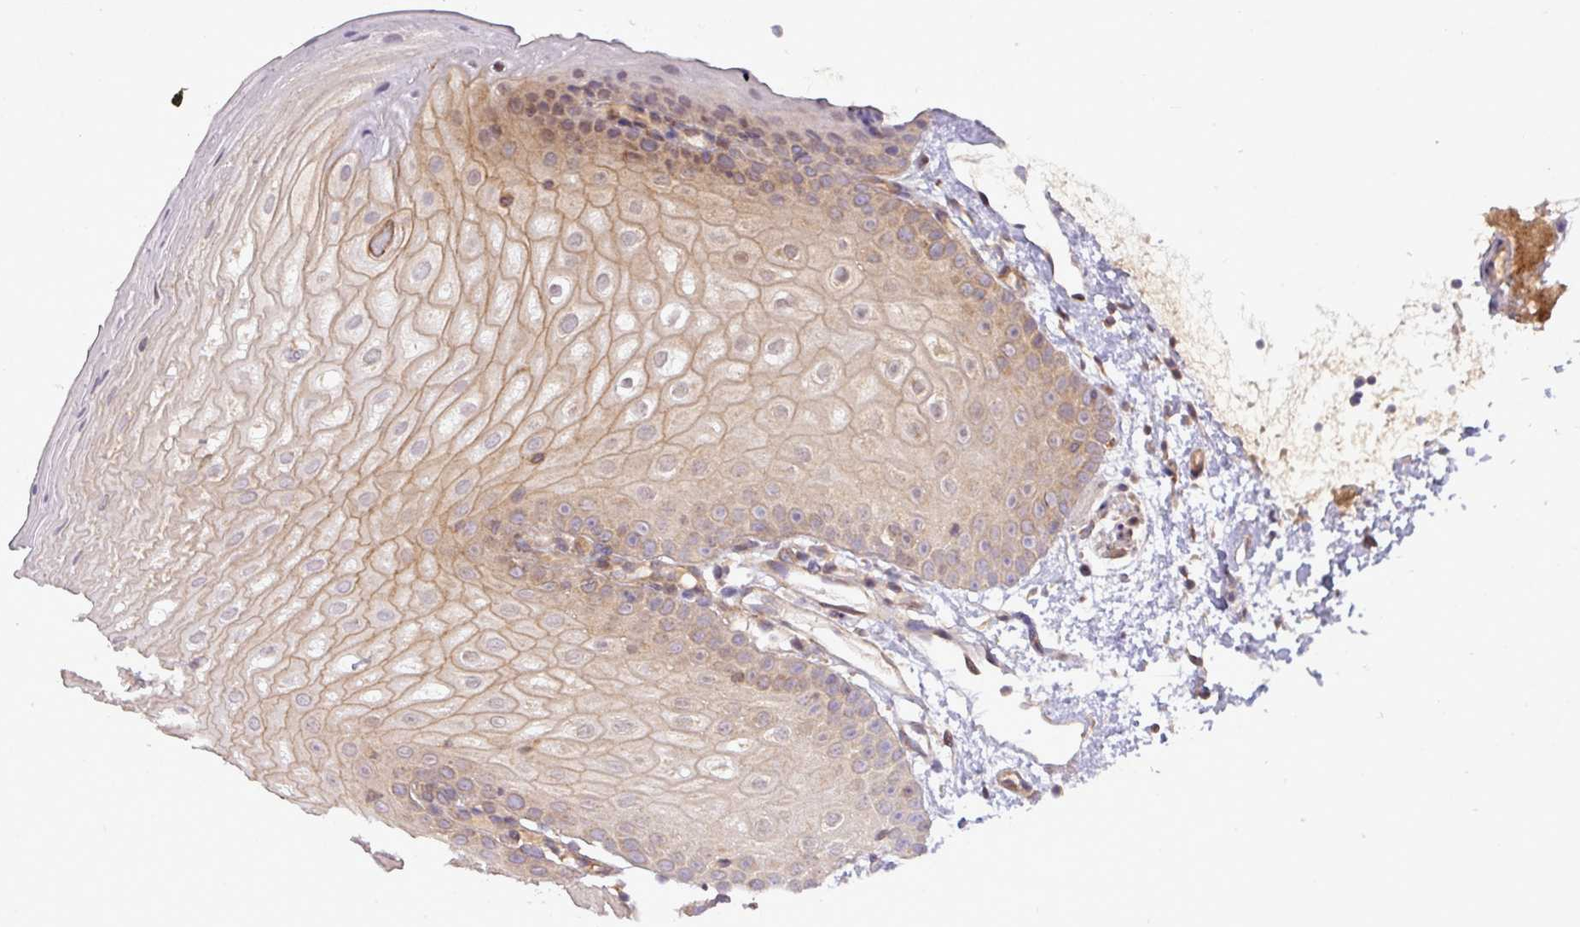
{"staining": {"intensity": "weak", "quantity": ">75%", "location": "cytoplasmic/membranous"}, "tissue": "oral mucosa", "cell_type": "Squamous epithelial cells", "image_type": "normal", "snomed": [{"axis": "morphology", "description": "Normal tissue, NOS"}, {"axis": "topography", "description": "Oral tissue"}], "caption": "The immunohistochemical stain shows weak cytoplasmic/membranous positivity in squamous epithelial cells of normal oral mucosa.", "gene": "FAM222B", "patient": {"sex": "female", "age": 67}}